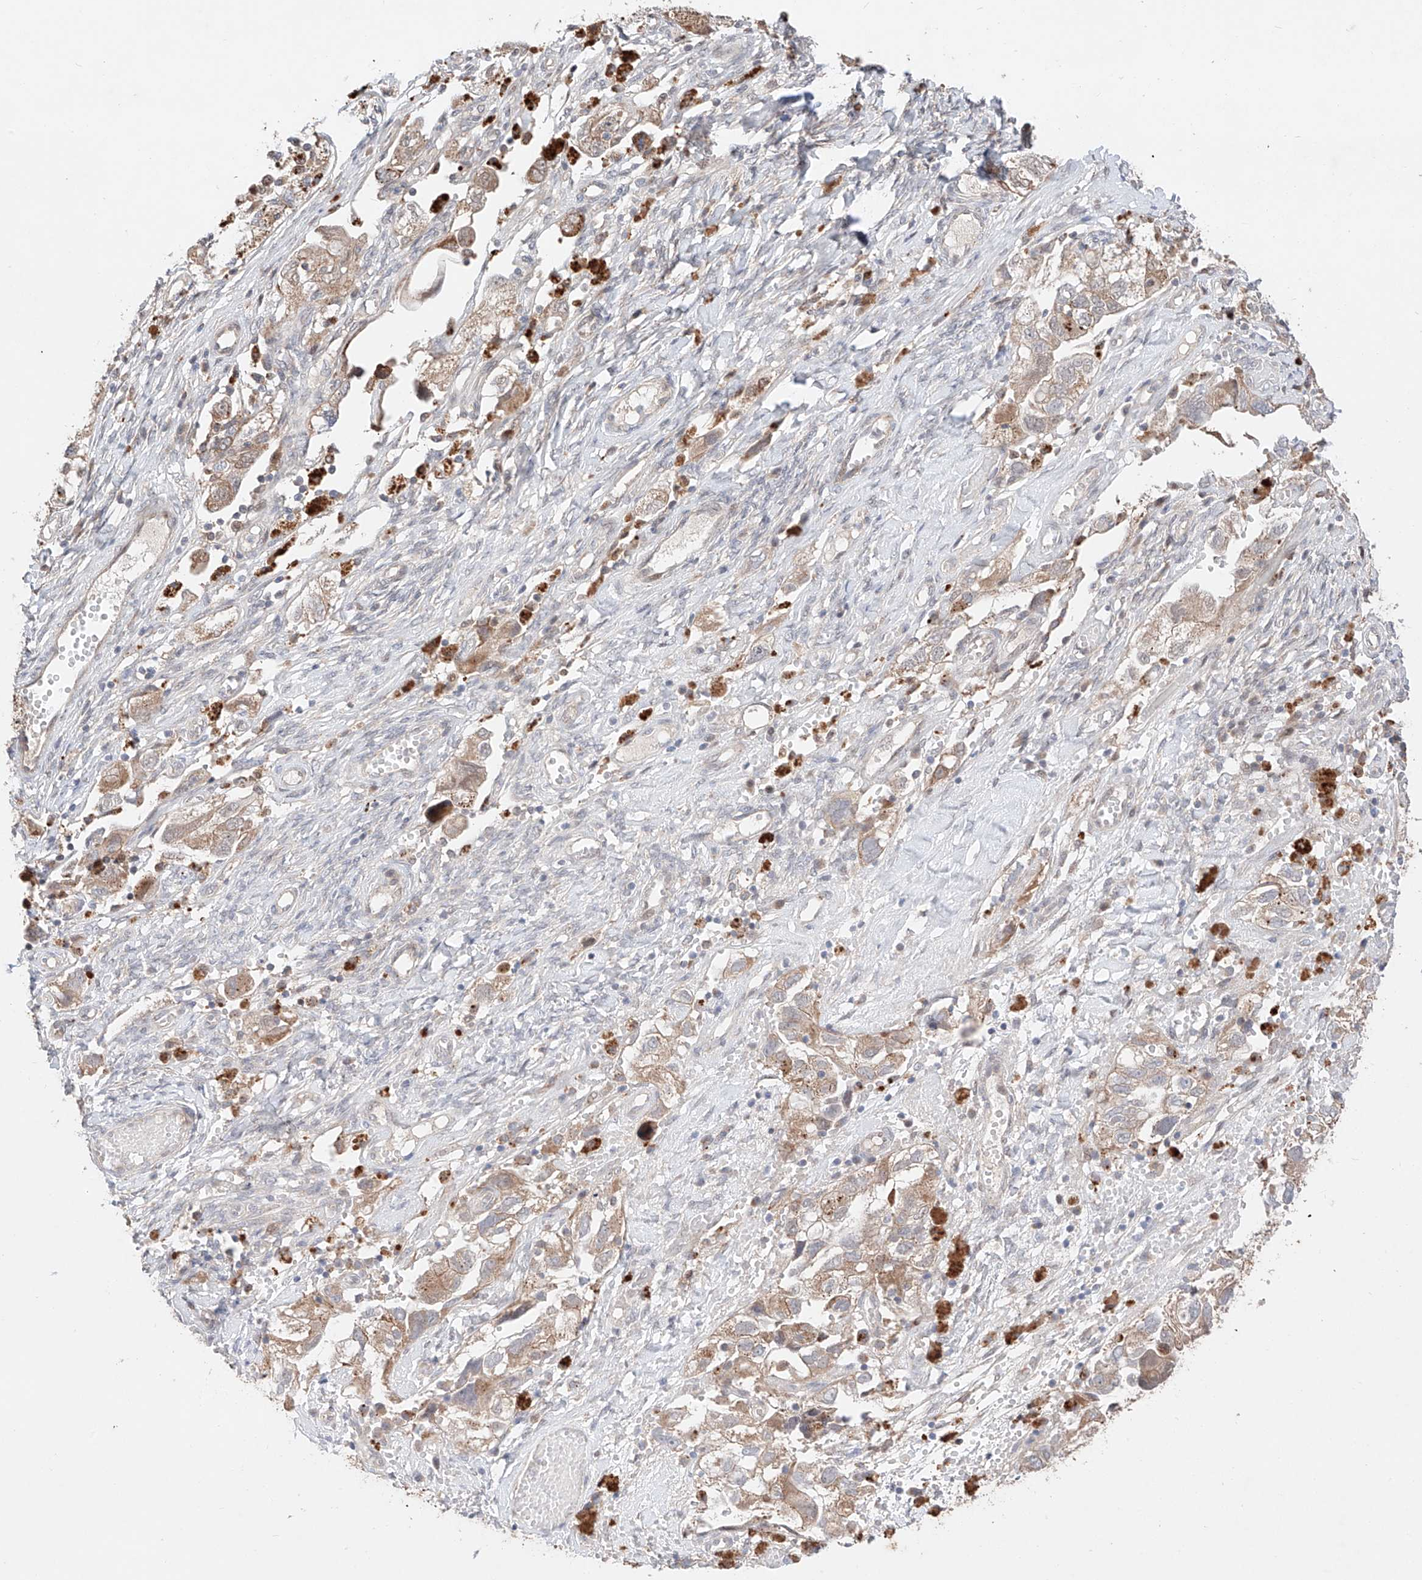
{"staining": {"intensity": "moderate", "quantity": "25%-75%", "location": "cytoplasmic/membranous"}, "tissue": "ovarian cancer", "cell_type": "Tumor cells", "image_type": "cancer", "snomed": [{"axis": "morphology", "description": "Carcinoma, NOS"}, {"axis": "morphology", "description": "Cystadenocarcinoma, serous, NOS"}, {"axis": "topography", "description": "Ovary"}], "caption": "Immunohistochemical staining of human ovarian serous cystadenocarcinoma displays medium levels of moderate cytoplasmic/membranous staining in approximately 25%-75% of tumor cells. (Stains: DAB (3,3'-diaminobenzidine) in brown, nuclei in blue, Microscopy: brightfield microscopy at high magnification).", "gene": "GCNT1", "patient": {"sex": "female", "age": 69}}